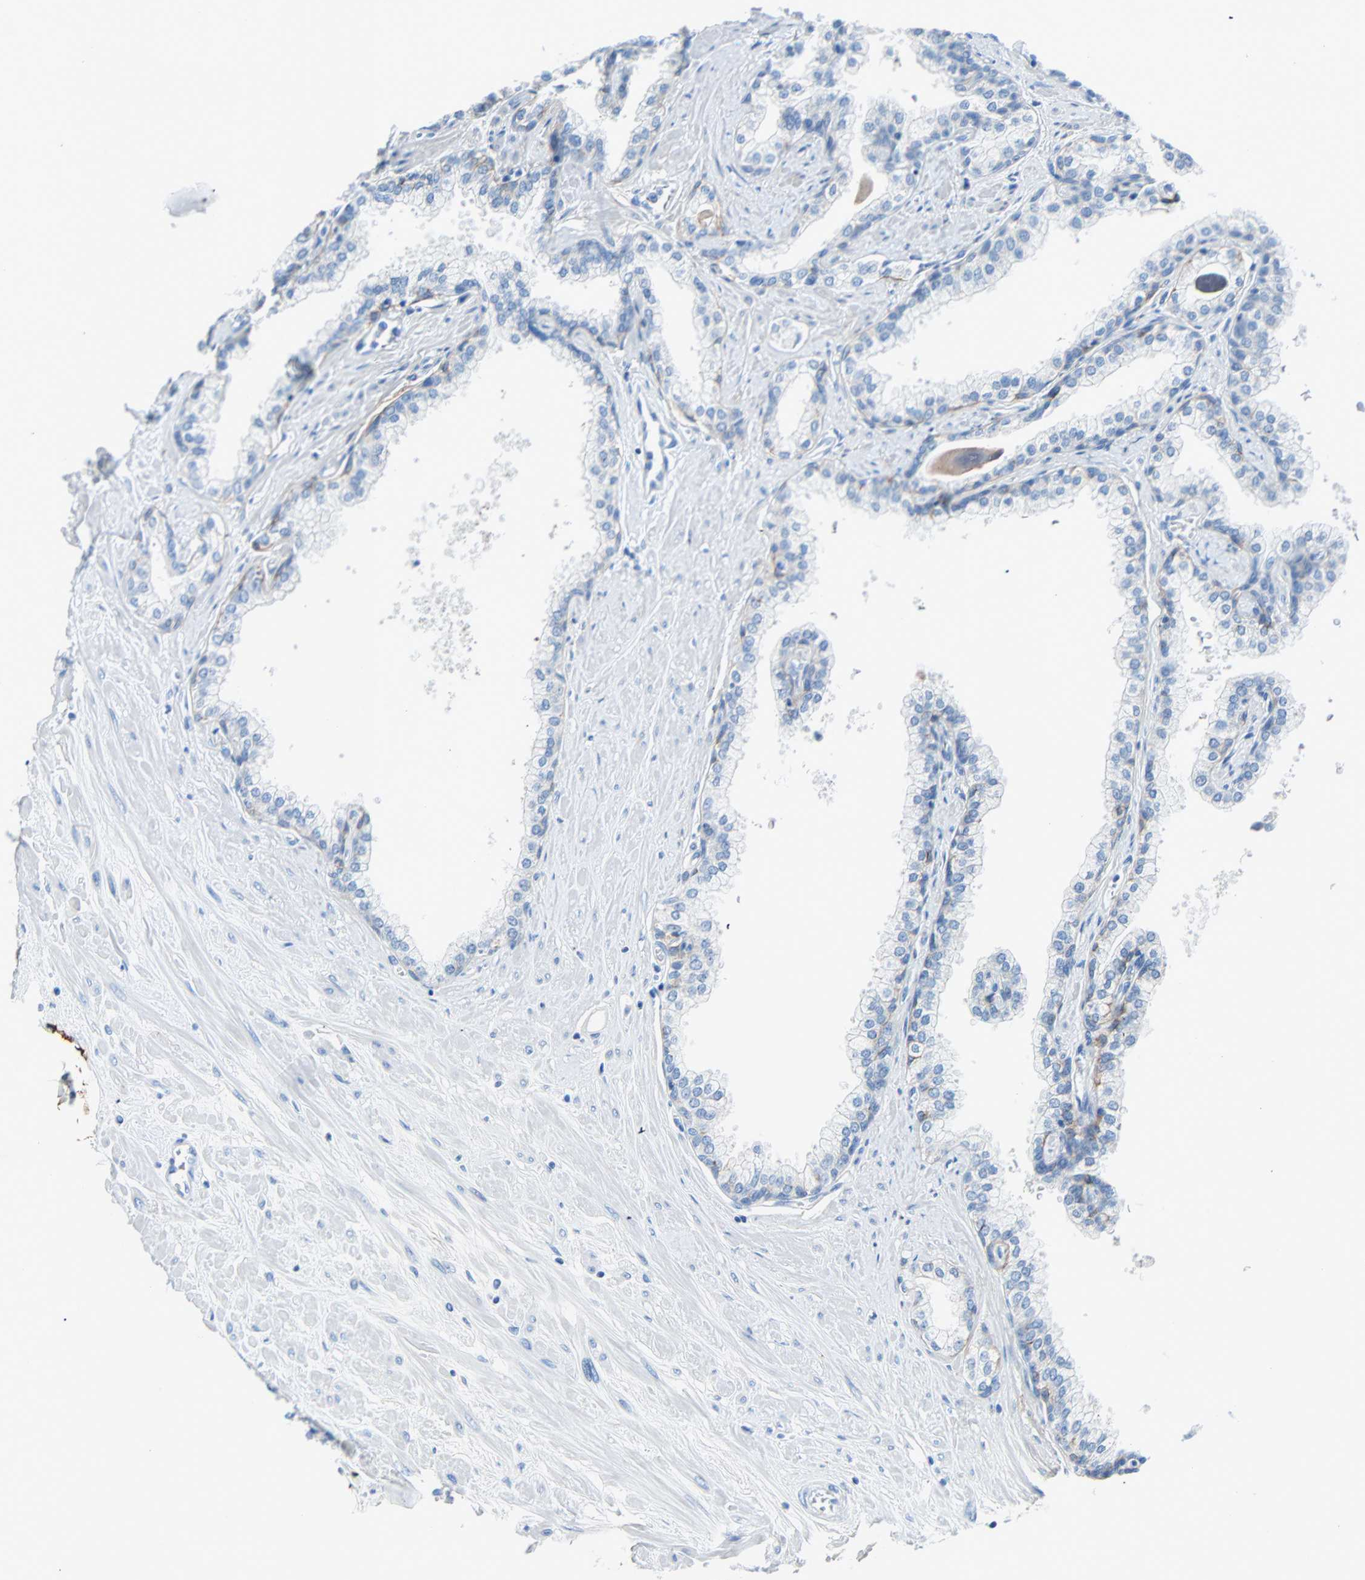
{"staining": {"intensity": "moderate", "quantity": "<25%", "location": "cytoplasmic/membranous"}, "tissue": "prostate", "cell_type": "Glandular cells", "image_type": "normal", "snomed": [{"axis": "morphology", "description": "Normal tissue, NOS"}, {"axis": "topography", "description": "Prostate"}], "caption": "Immunohistochemistry (IHC) histopathology image of benign prostate stained for a protein (brown), which displays low levels of moderate cytoplasmic/membranous positivity in about <25% of glandular cells.", "gene": "PDPN", "patient": {"sex": "male", "age": 60}}